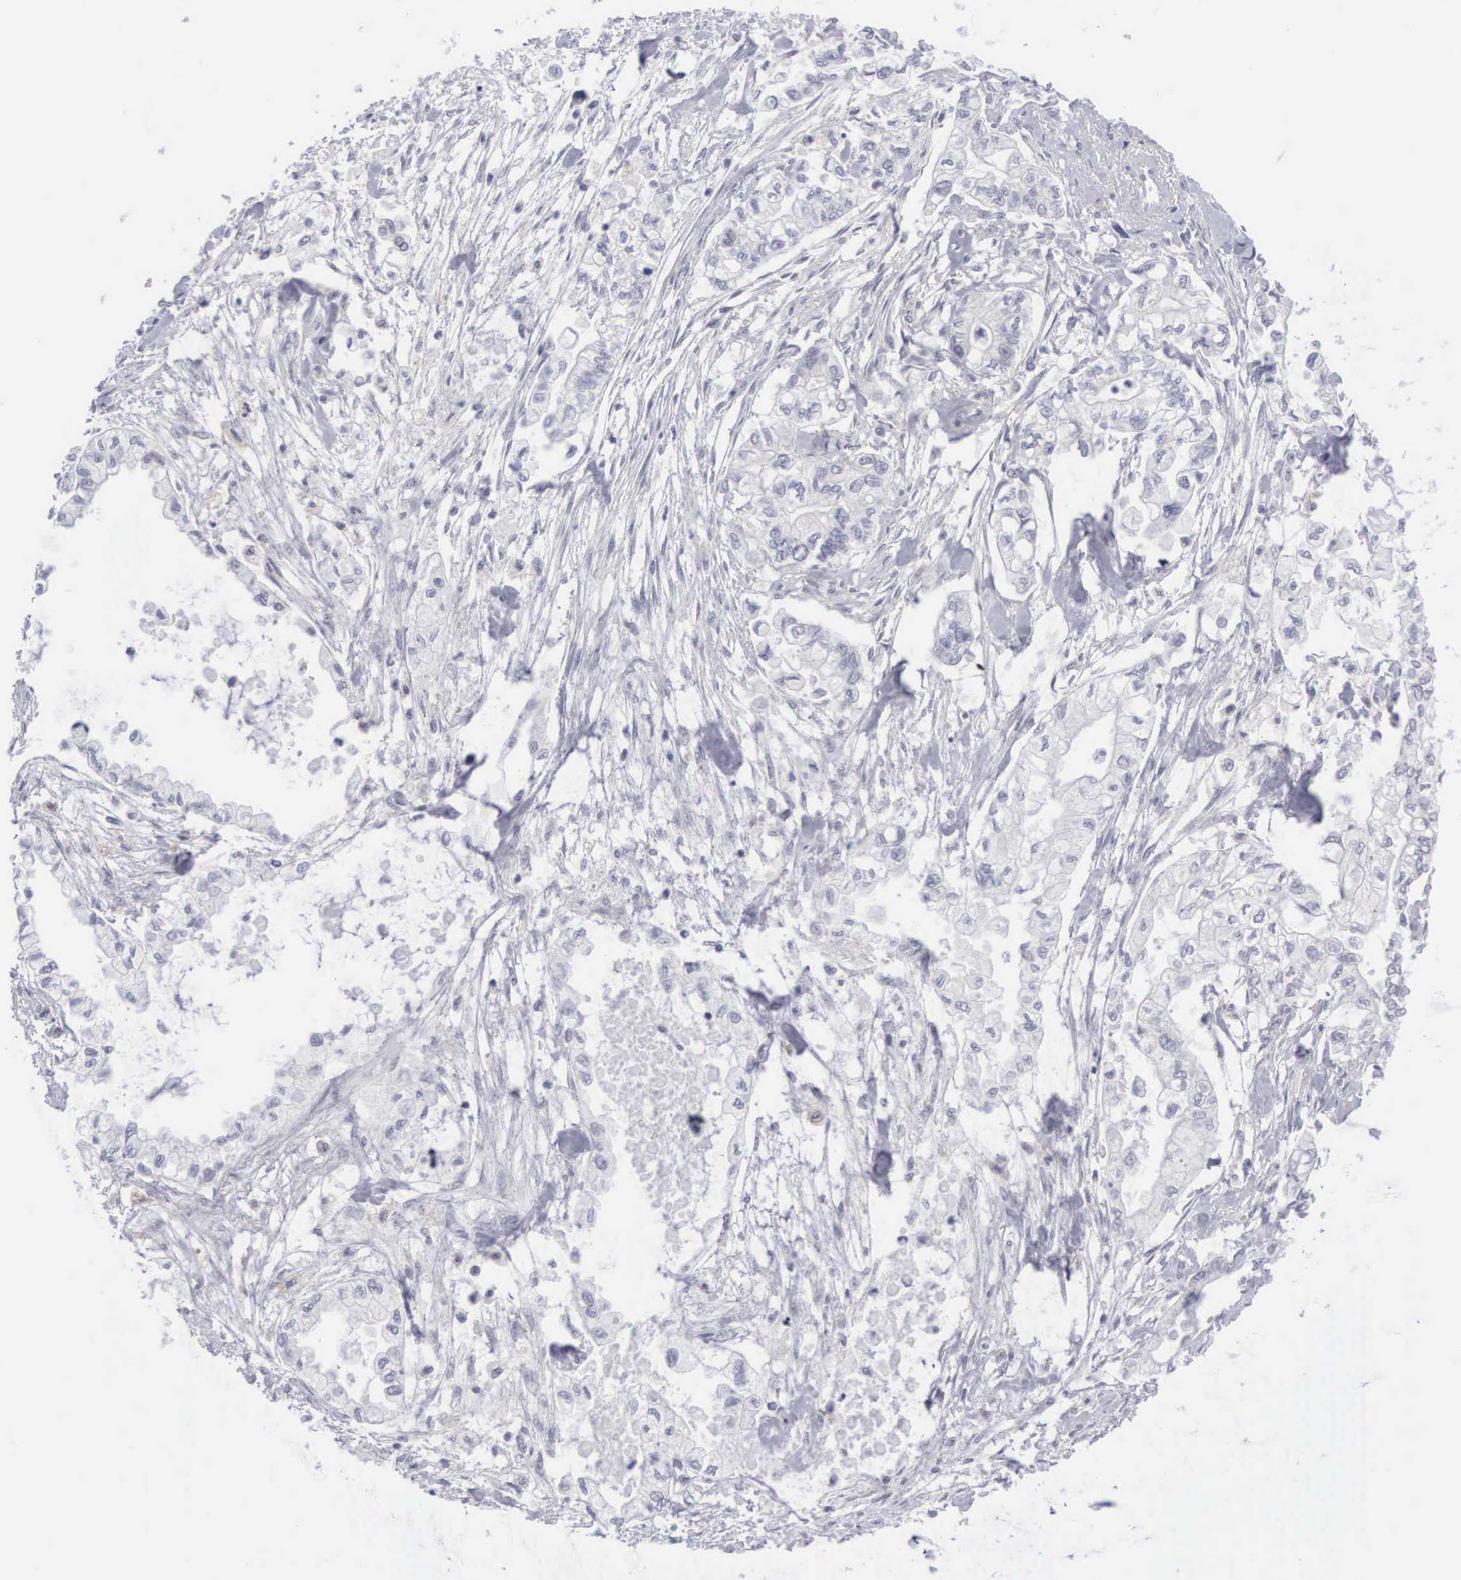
{"staining": {"intensity": "weak", "quantity": "<25%", "location": "nuclear"}, "tissue": "pancreatic cancer", "cell_type": "Tumor cells", "image_type": "cancer", "snomed": [{"axis": "morphology", "description": "Adenocarcinoma, NOS"}, {"axis": "topography", "description": "Pancreas"}], "caption": "Immunohistochemical staining of pancreatic adenocarcinoma shows no significant expression in tumor cells.", "gene": "MNAT1", "patient": {"sex": "male", "age": 79}}